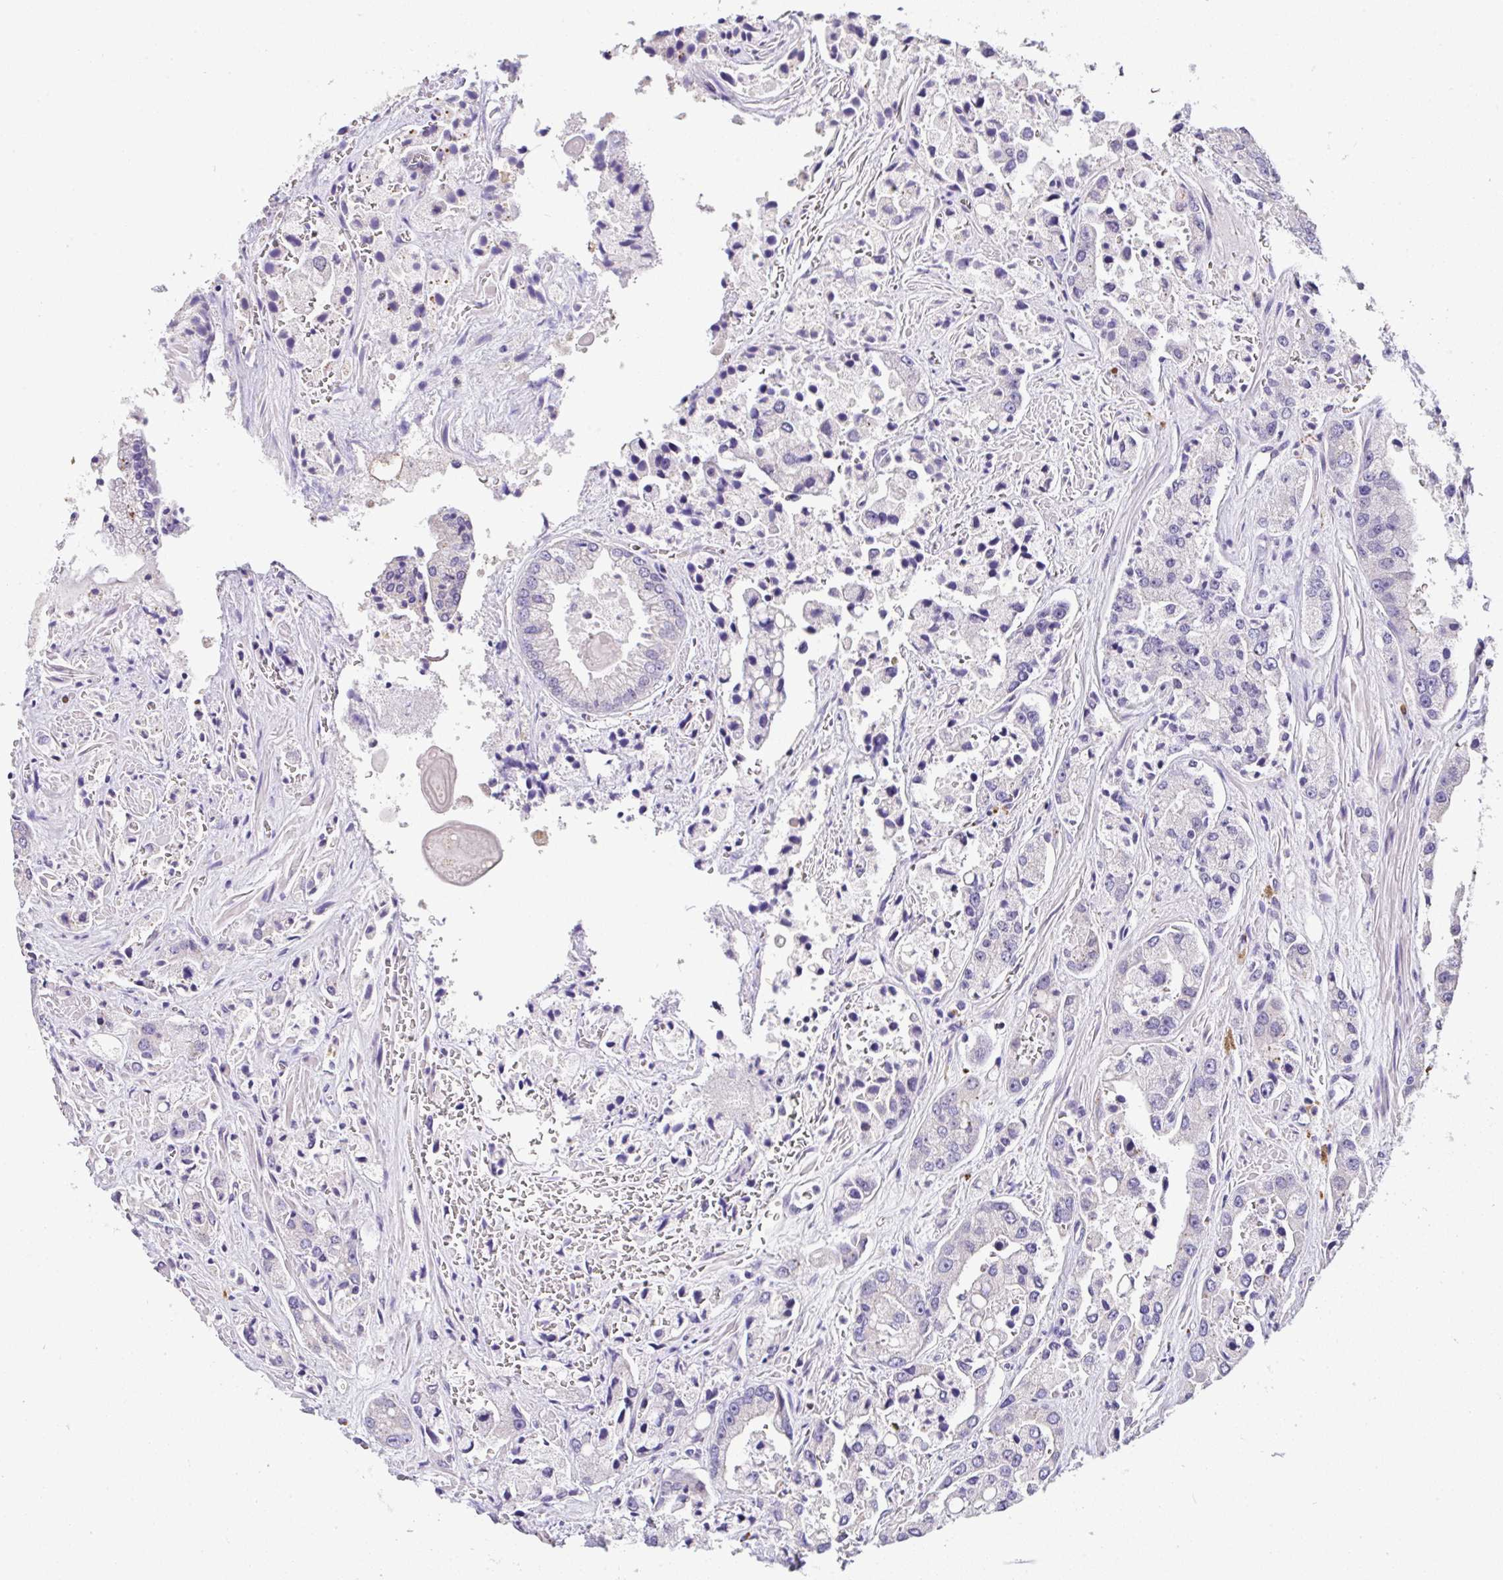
{"staining": {"intensity": "negative", "quantity": "none", "location": "none"}, "tissue": "prostate cancer", "cell_type": "Tumor cells", "image_type": "cancer", "snomed": [{"axis": "morphology", "description": "Normal tissue, NOS"}, {"axis": "morphology", "description": "Adenocarcinoma, High grade"}, {"axis": "topography", "description": "Prostate"}, {"axis": "topography", "description": "Peripheral nerve tissue"}], "caption": "A high-resolution image shows immunohistochemistry (IHC) staining of prostate cancer (high-grade adenocarcinoma), which demonstrates no significant staining in tumor cells.", "gene": "EPN3", "patient": {"sex": "male", "age": 68}}